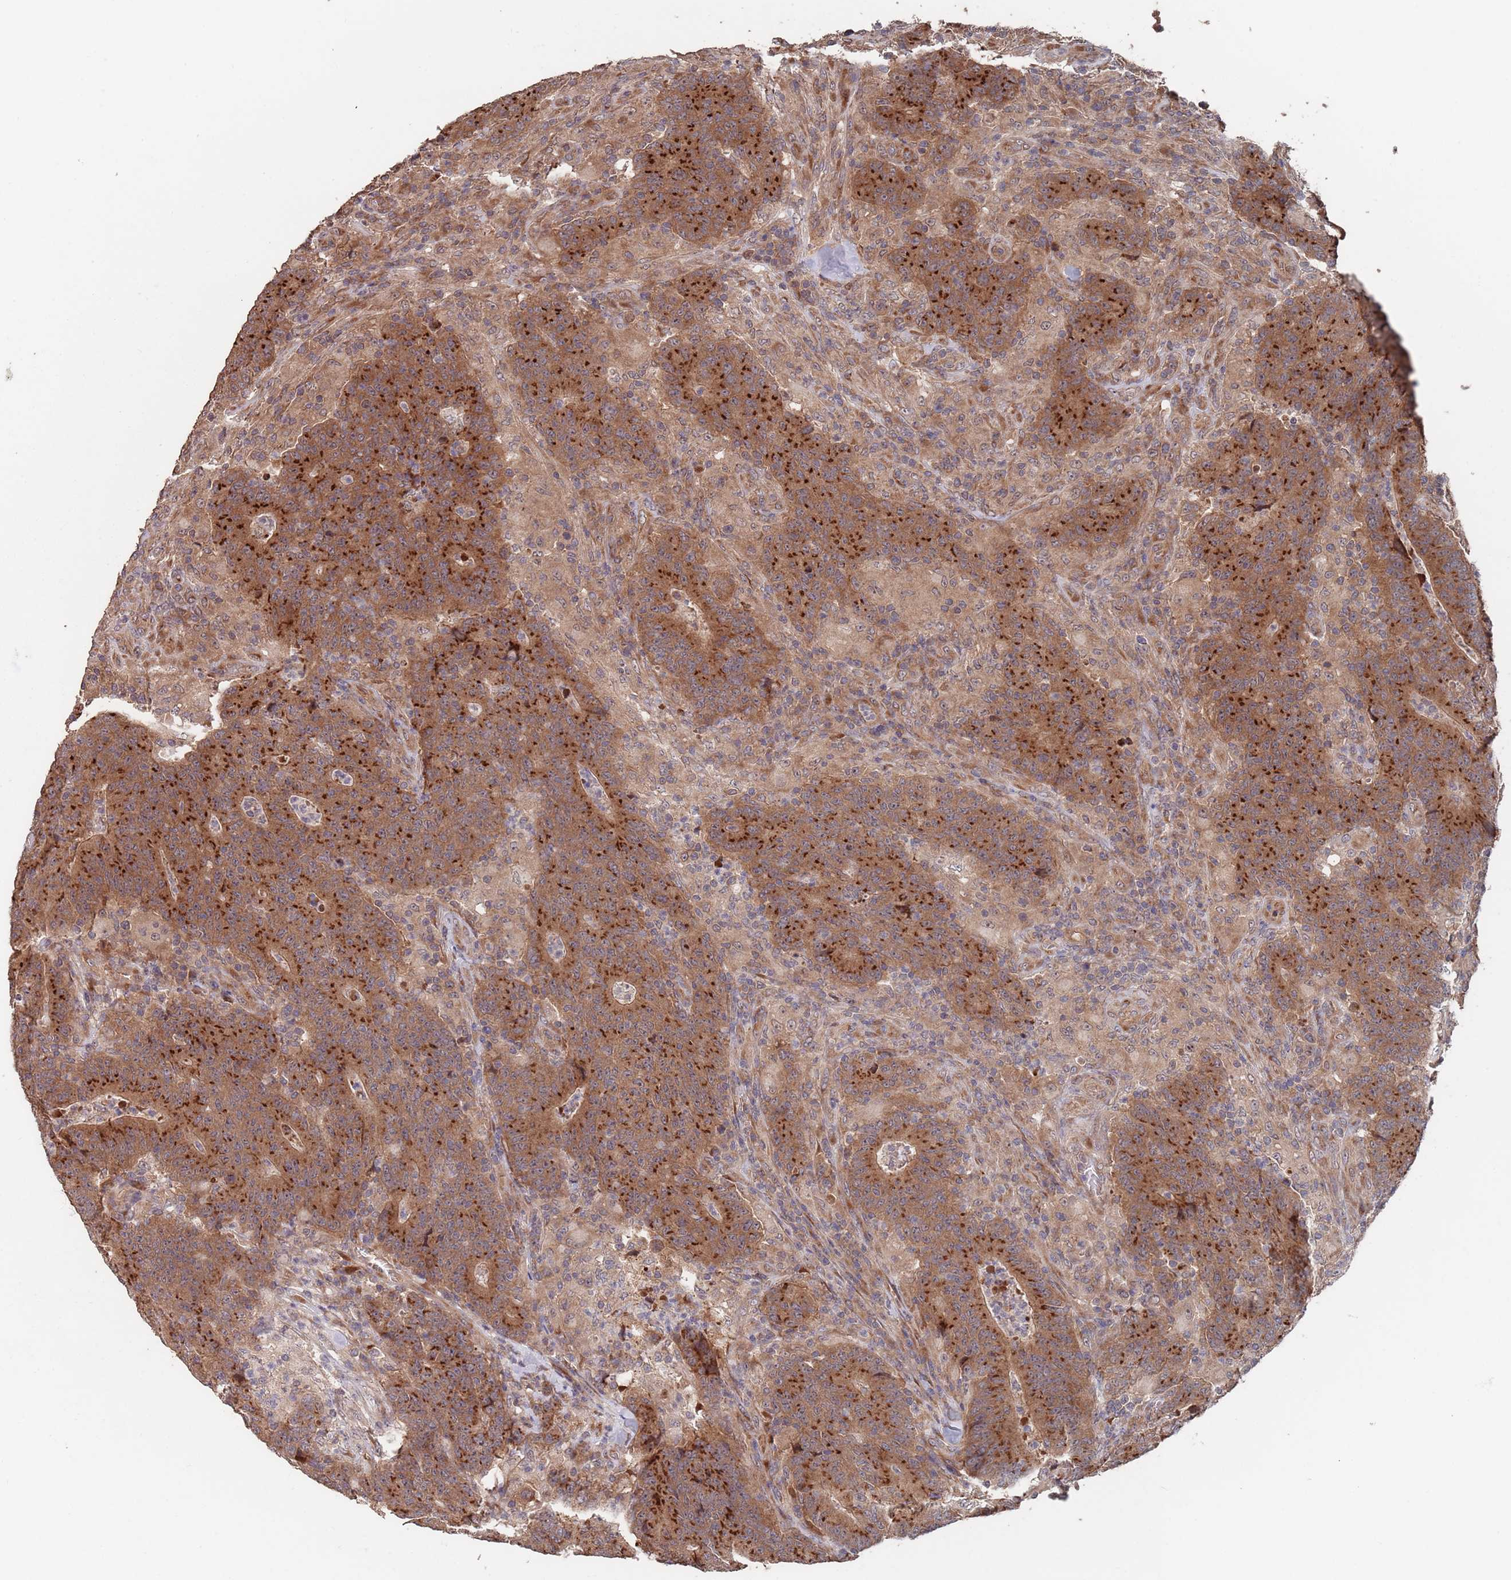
{"staining": {"intensity": "strong", "quantity": ">75%", "location": "cytoplasmic/membranous"}, "tissue": "colorectal cancer", "cell_type": "Tumor cells", "image_type": "cancer", "snomed": [{"axis": "morphology", "description": "Adenocarcinoma, NOS"}, {"axis": "topography", "description": "Colon"}], "caption": "This is a micrograph of IHC staining of colorectal cancer, which shows strong staining in the cytoplasmic/membranous of tumor cells.", "gene": "UNC45A", "patient": {"sex": "female", "age": 75}}